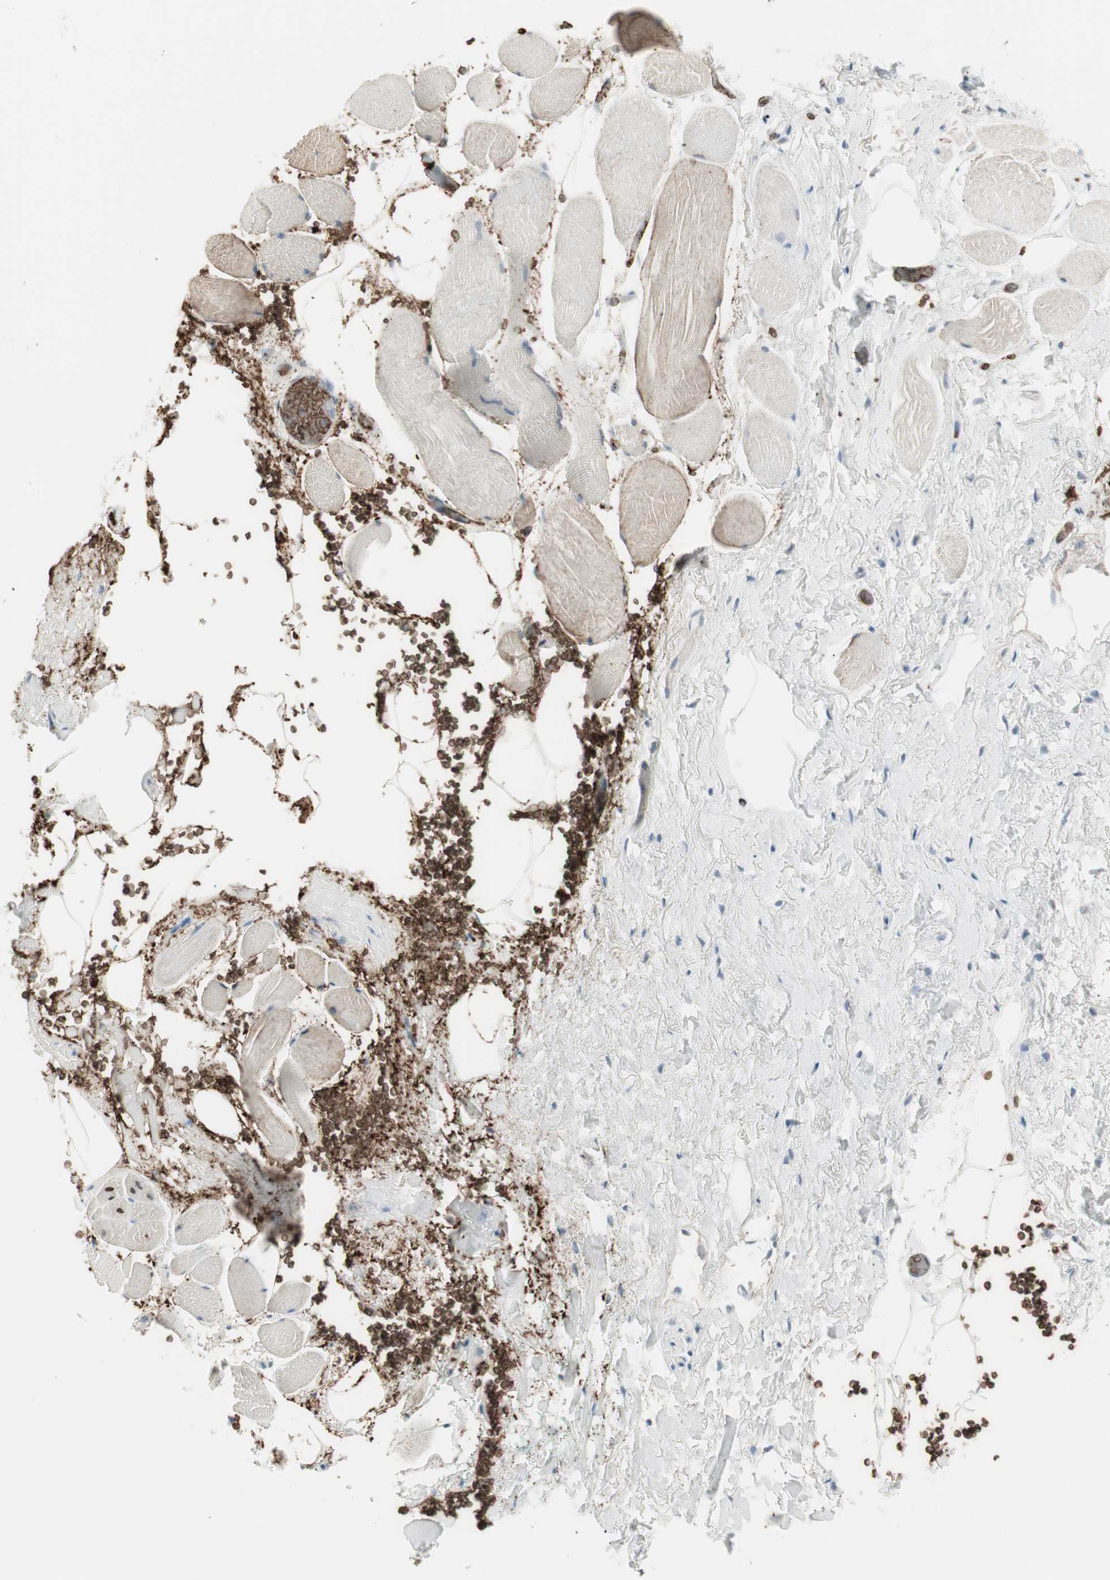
{"staining": {"intensity": "negative", "quantity": "none", "location": "none"}, "tissue": "adipose tissue", "cell_type": "Adipocytes", "image_type": "normal", "snomed": [{"axis": "morphology", "description": "Normal tissue, NOS"}, {"axis": "topography", "description": "Soft tissue"}, {"axis": "topography", "description": "Peripheral nerve tissue"}], "caption": "There is no significant staining in adipocytes of adipose tissue. (Stains: DAB (3,3'-diaminobenzidine) IHC with hematoxylin counter stain, Microscopy: brightfield microscopy at high magnification).", "gene": "MAP4K1", "patient": {"sex": "female", "age": 71}}